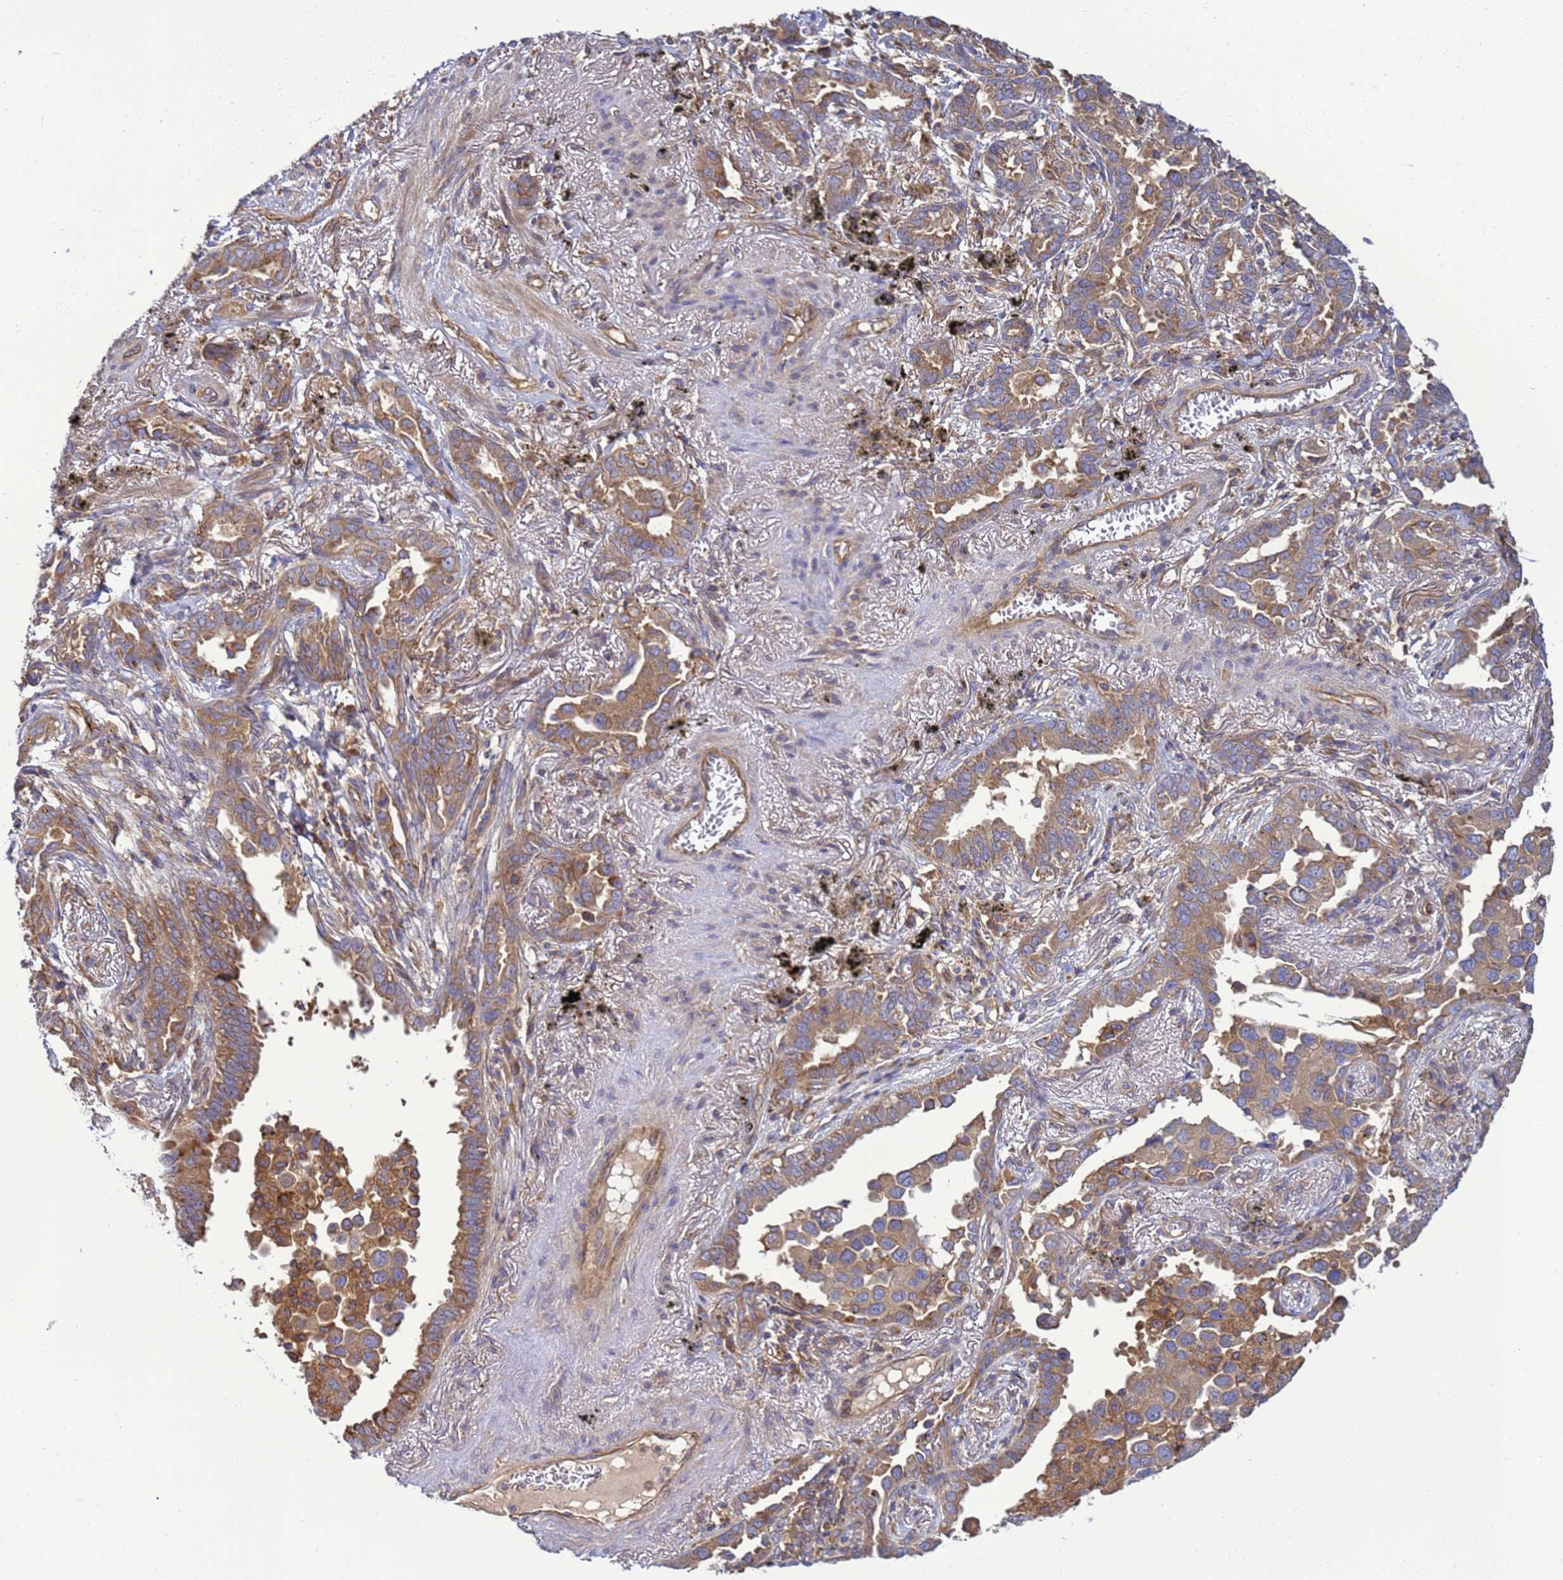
{"staining": {"intensity": "moderate", "quantity": ">75%", "location": "cytoplasmic/membranous"}, "tissue": "lung cancer", "cell_type": "Tumor cells", "image_type": "cancer", "snomed": [{"axis": "morphology", "description": "Adenocarcinoma, NOS"}, {"axis": "topography", "description": "Lung"}], "caption": "High-magnification brightfield microscopy of lung adenocarcinoma stained with DAB (3,3'-diaminobenzidine) (brown) and counterstained with hematoxylin (blue). tumor cells exhibit moderate cytoplasmic/membranous positivity is identified in about>75% of cells. The staining was performed using DAB to visualize the protein expression in brown, while the nuclei were stained in blue with hematoxylin (Magnification: 20x).", "gene": "BECN1", "patient": {"sex": "male", "age": 67}}